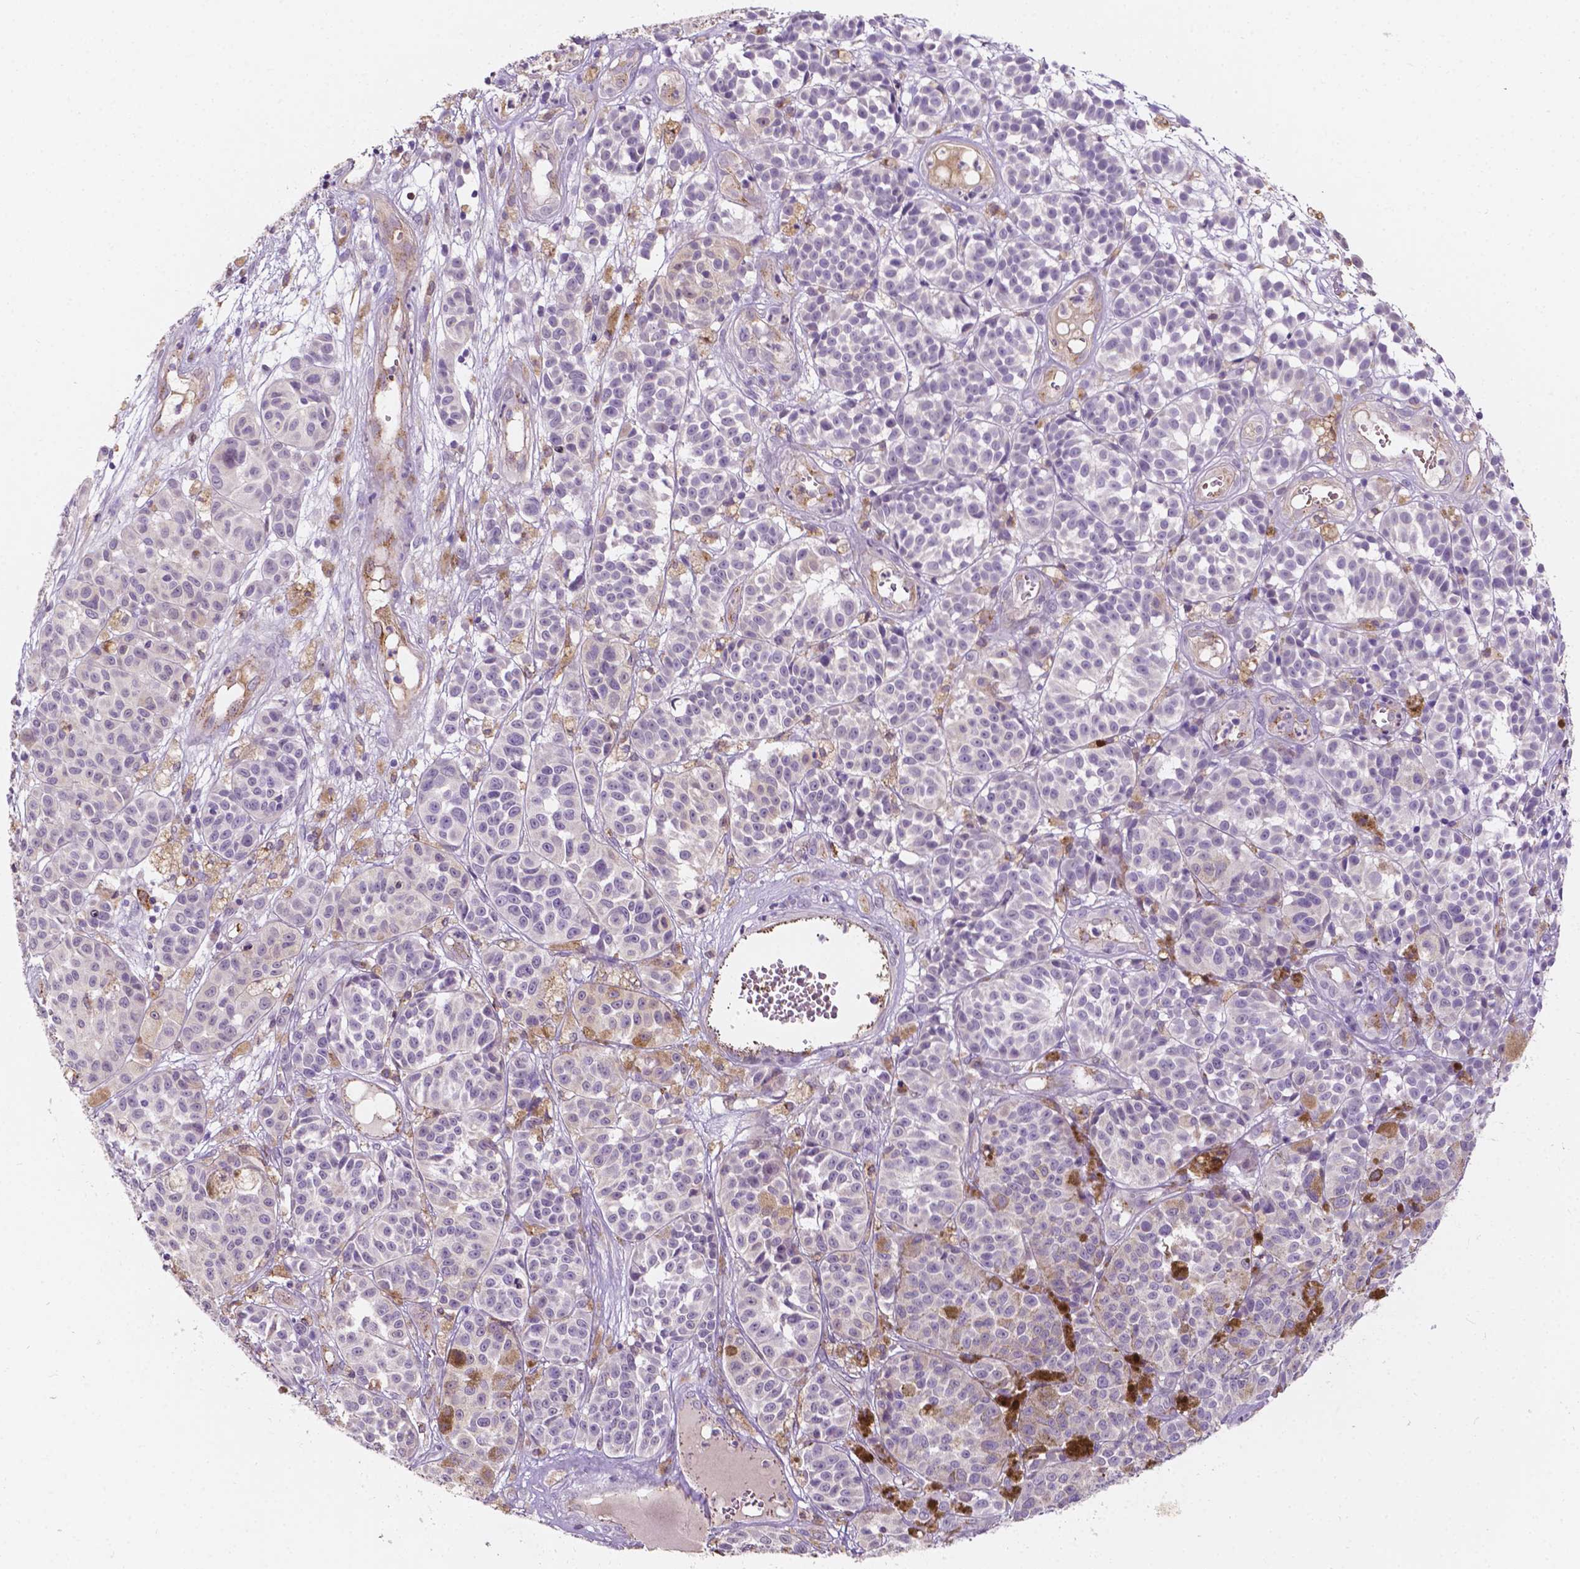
{"staining": {"intensity": "negative", "quantity": "none", "location": "none"}, "tissue": "melanoma", "cell_type": "Tumor cells", "image_type": "cancer", "snomed": [{"axis": "morphology", "description": "Malignant melanoma, NOS"}, {"axis": "topography", "description": "Skin"}], "caption": "Tumor cells show no significant protein positivity in melanoma.", "gene": "SLC22A4", "patient": {"sex": "female", "age": 58}}